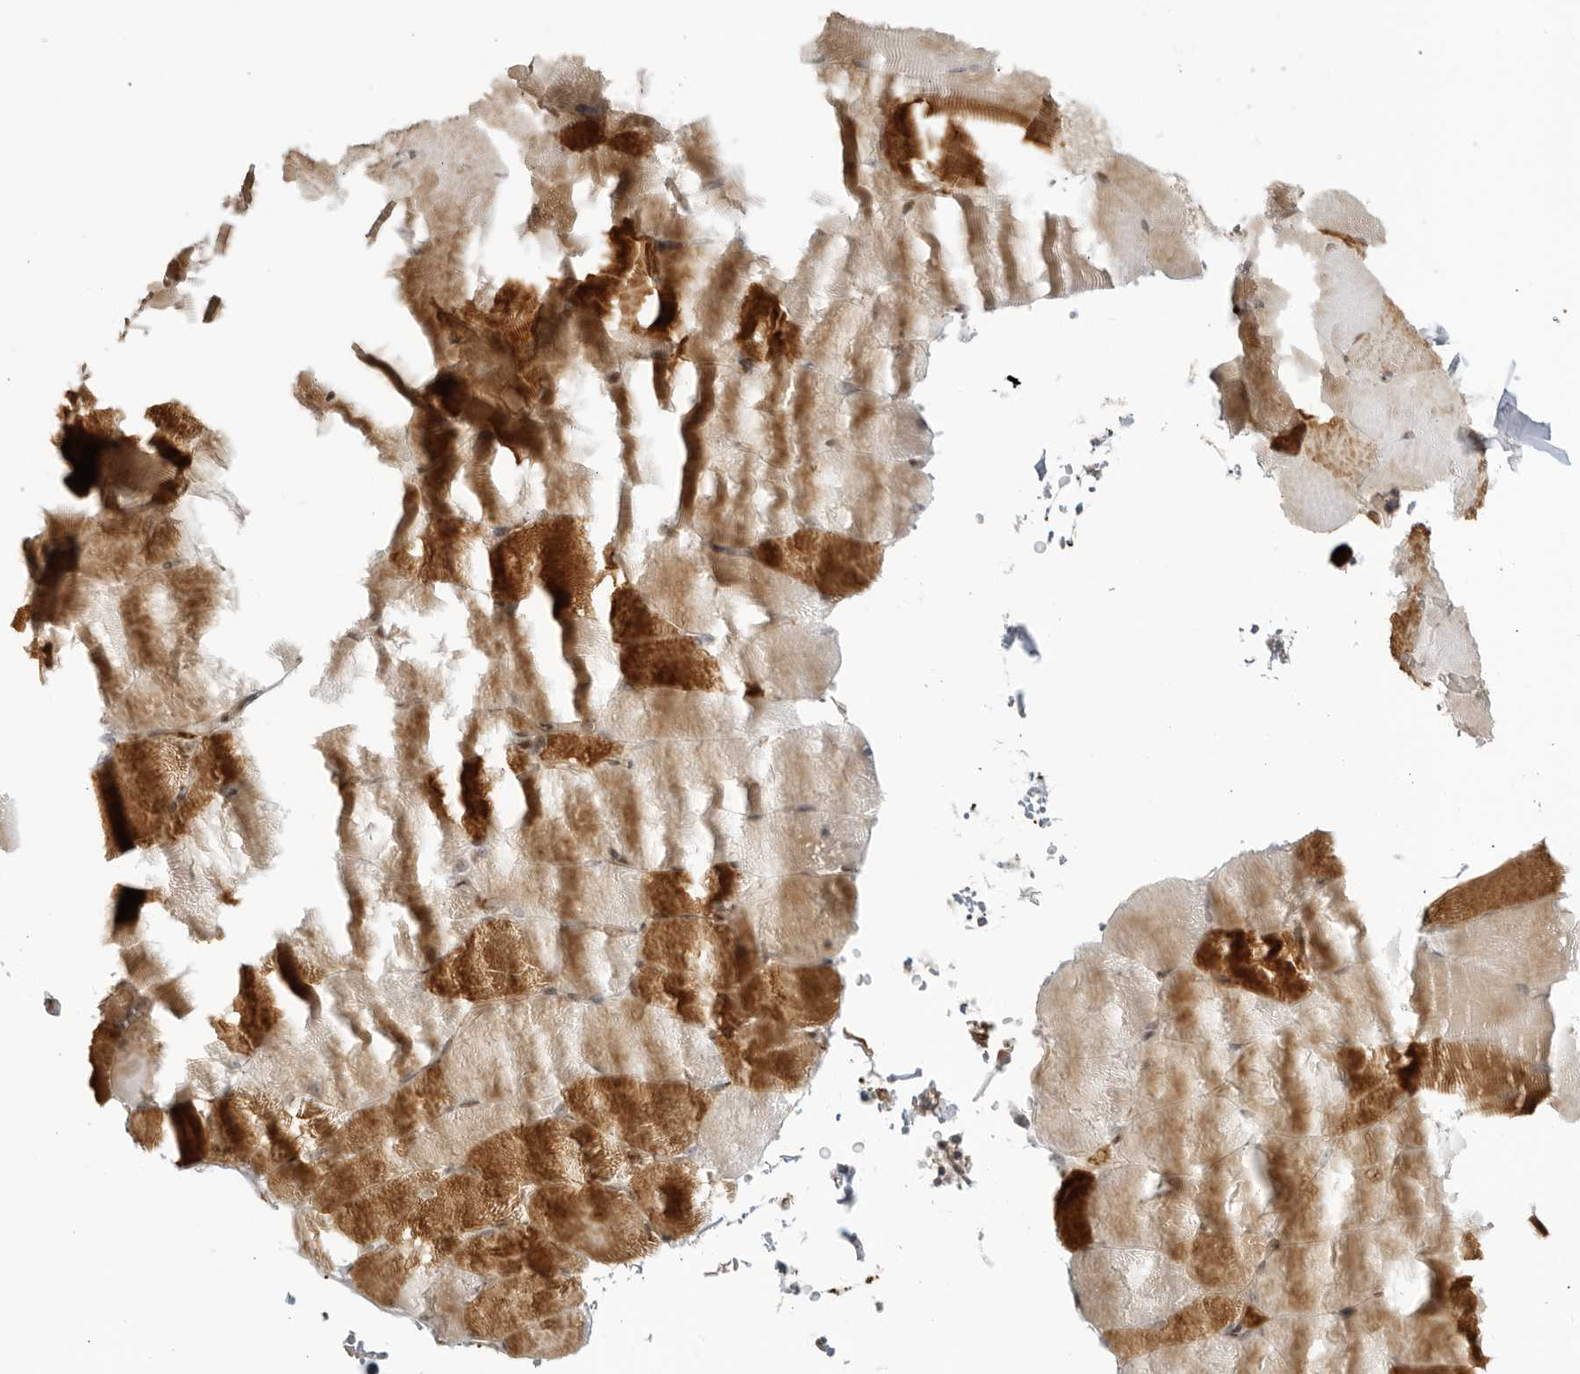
{"staining": {"intensity": "moderate", "quantity": ">75%", "location": "cytoplasmic/membranous"}, "tissue": "skeletal muscle", "cell_type": "Myocytes", "image_type": "normal", "snomed": [{"axis": "morphology", "description": "Normal tissue, NOS"}, {"axis": "topography", "description": "Skeletal muscle"}, {"axis": "topography", "description": "Parathyroid gland"}], "caption": "Immunohistochemistry of normal human skeletal muscle exhibits medium levels of moderate cytoplasmic/membranous staining in about >75% of myocytes.", "gene": "TCF21", "patient": {"sex": "female", "age": 37}}